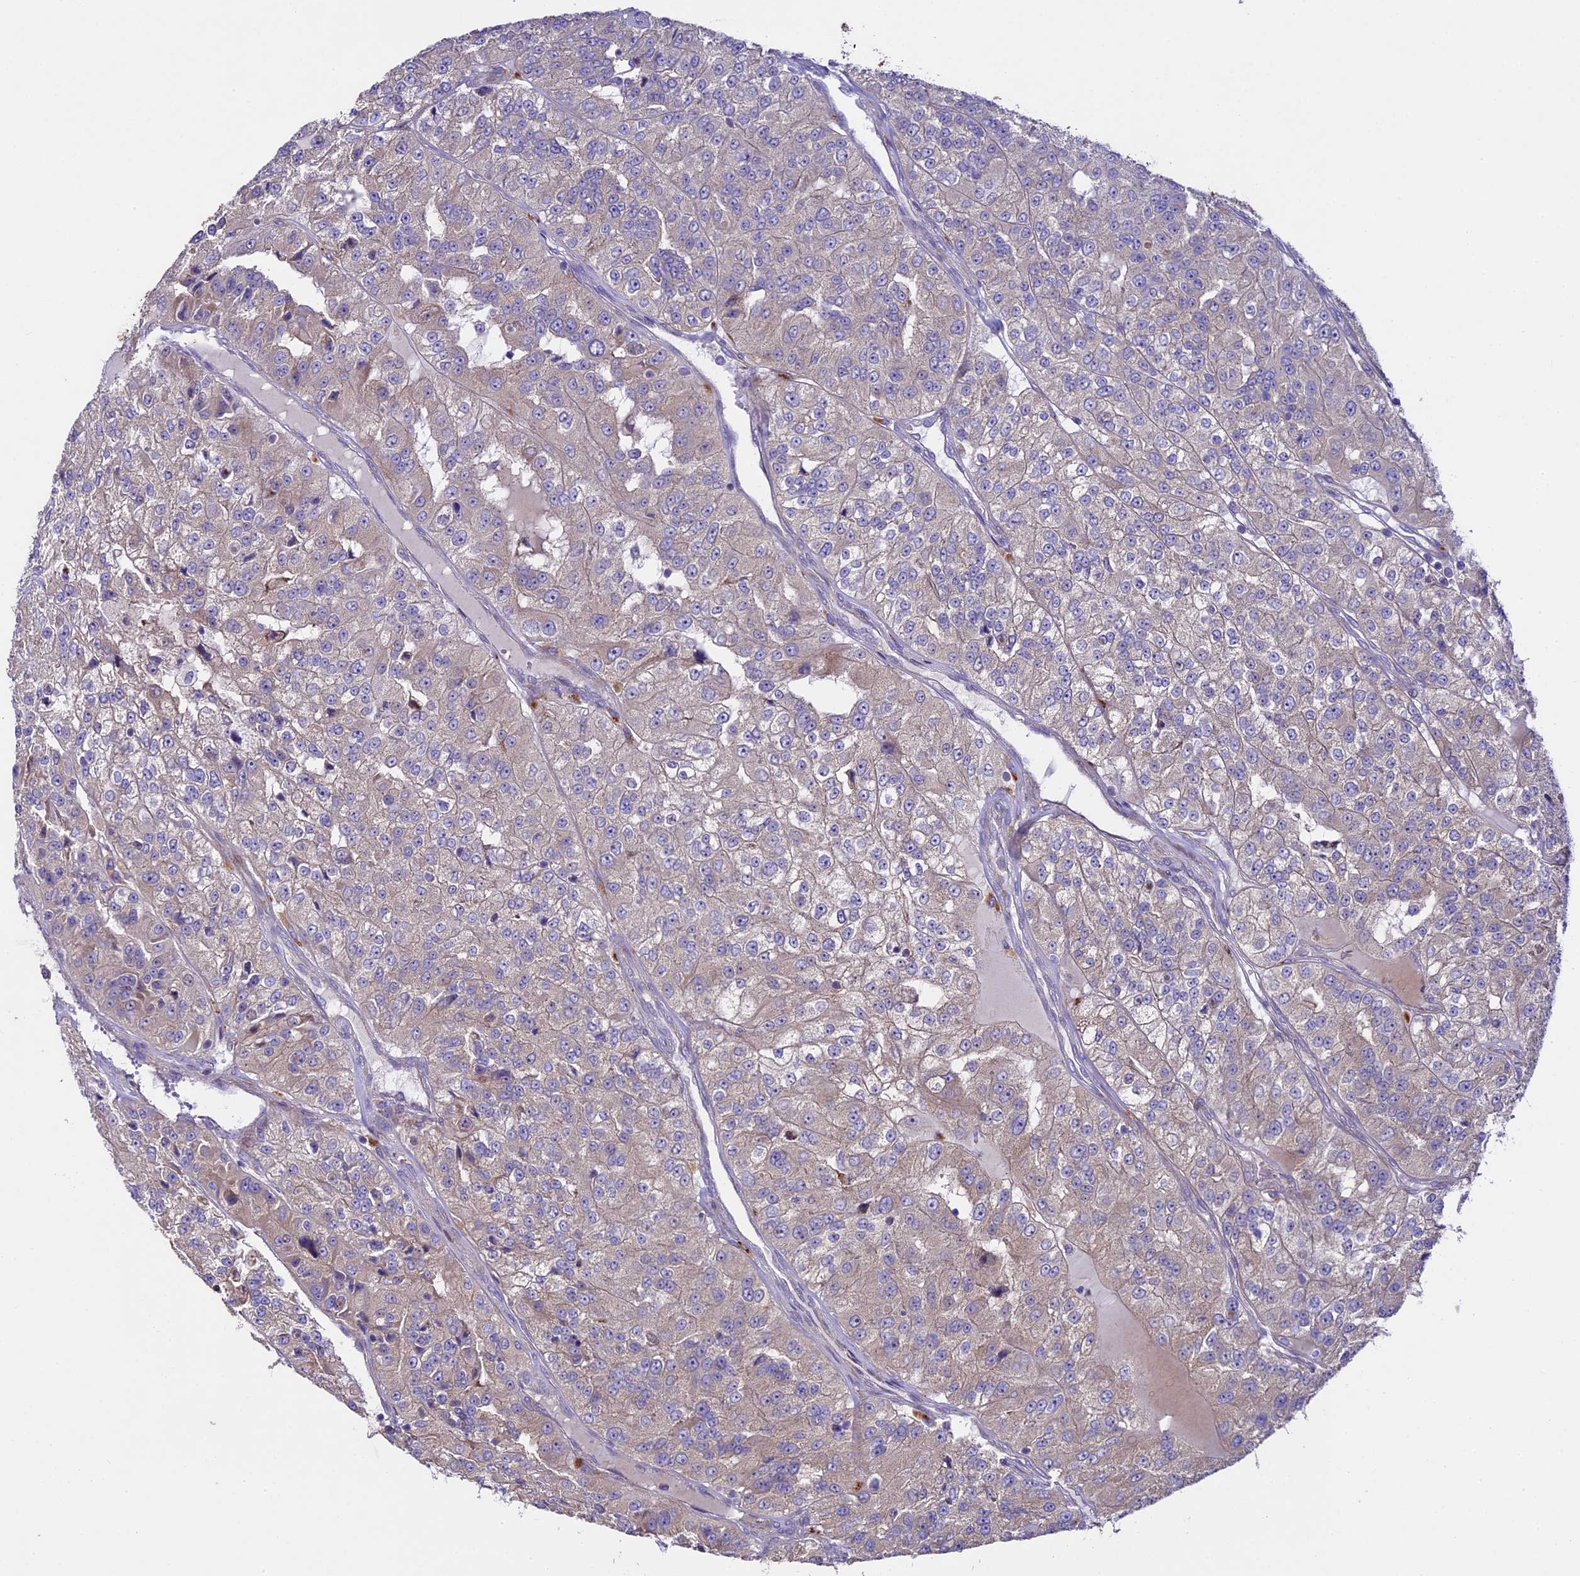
{"staining": {"intensity": "negative", "quantity": "none", "location": "none"}, "tissue": "renal cancer", "cell_type": "Tumor cells", "image_type": "cancer", "snomed": [{"axis": "morphology", "description": "Adenocarcinoma, NOS"}, {"axis": "topography", "description": "Kidney"}], "caption": "The photomicrograph exhibits no staining of tumor cells in renal cancer (adenocarcinoma).", "gene": "SPIRE1", "patient": {"sex": "female", "age": 63}}